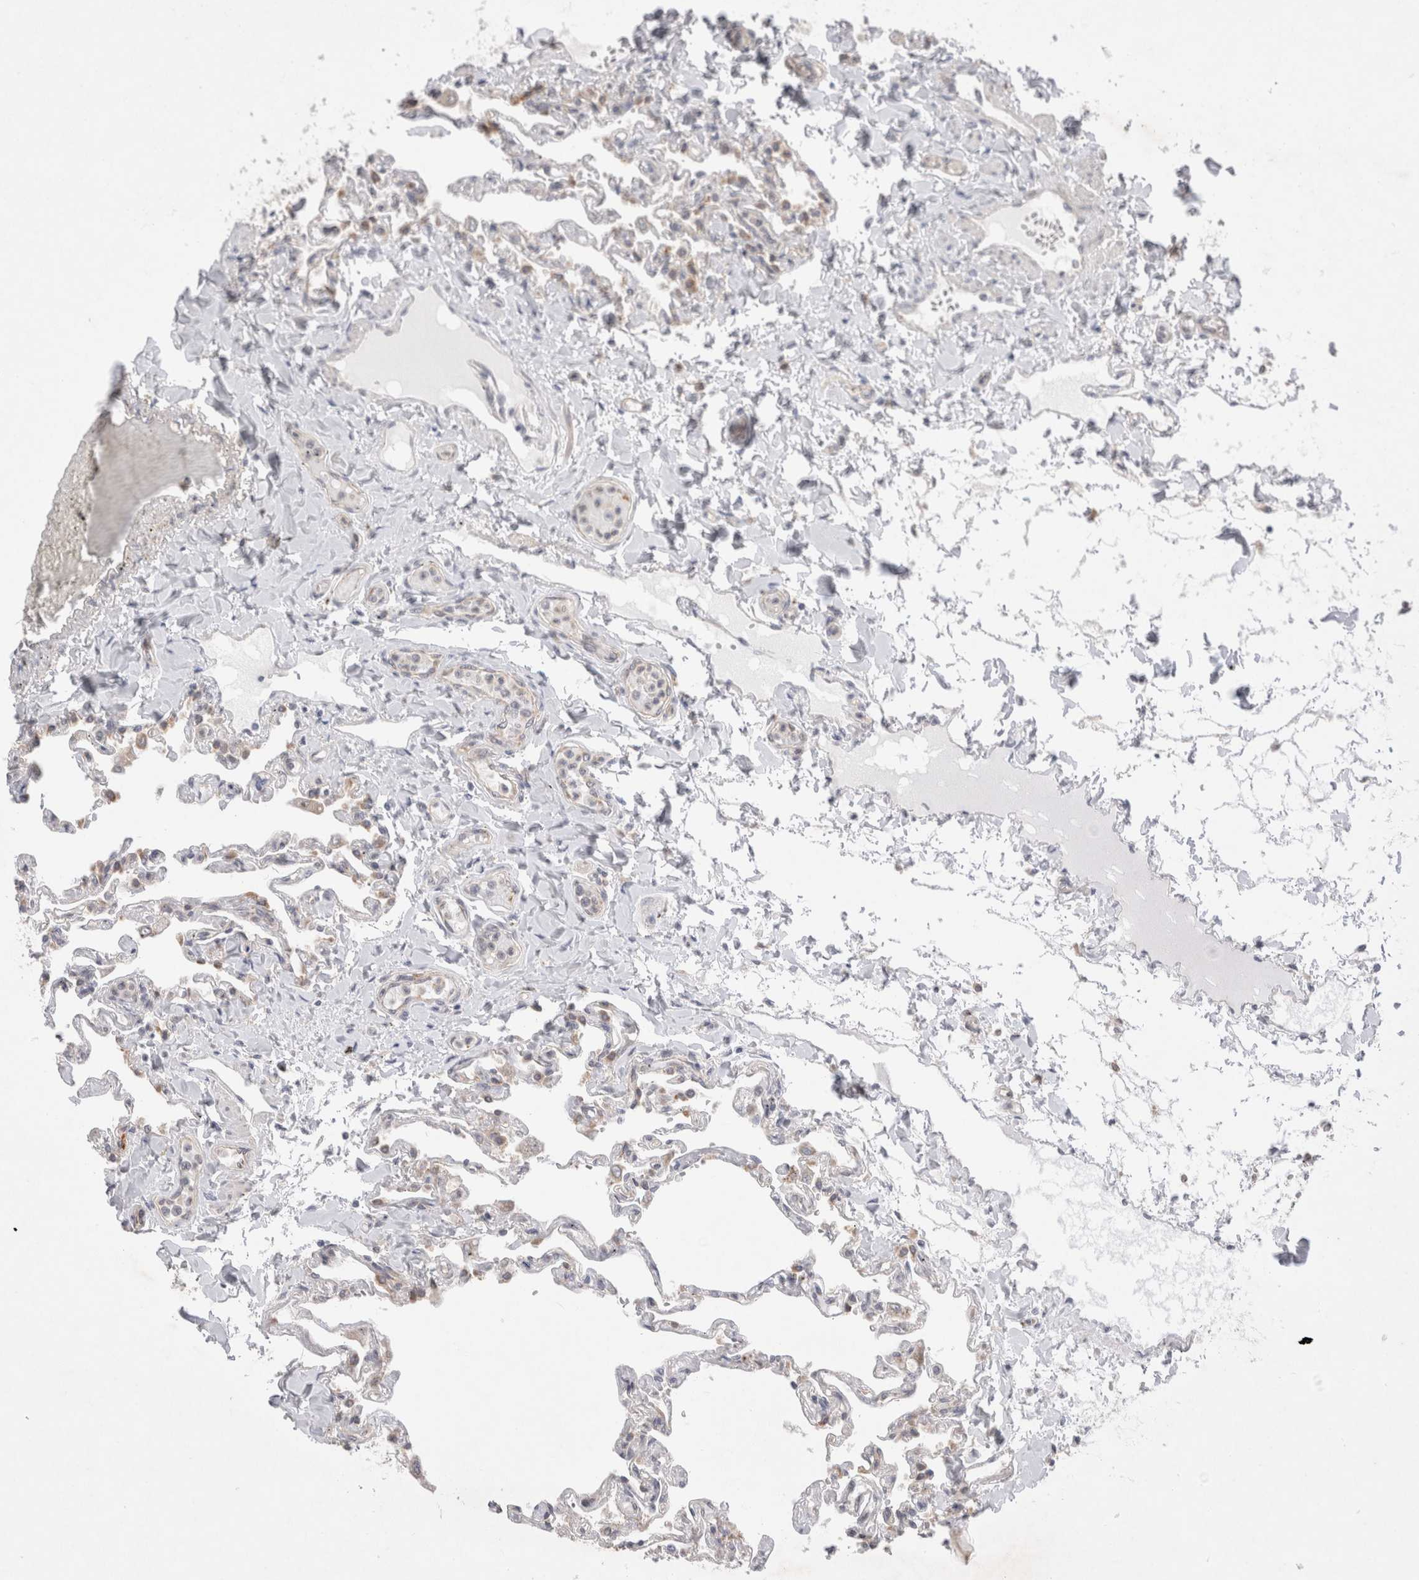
{"staining": {"intensity": "weak", "quantity": "<25%", "location": "cytoplasmic/membranous"}, "tissue": "lung", "cell_type": "Alveolar cells", "image_type": "normal", "snomed": [{"axis": "morphology", "description": "Normal tissue, NOS"}, {"axis": "topography", "description": "Lung"}], "caption": "The immunohistochemistry (IHC) image has no significant staining in alveolar cells of lung. The staining was performed using DAB (3,3'-diaminobenzidine) to visualize the protein expression in brown, while the nuclei were stained in blue with hematoxylin (Magnification: 20x).", "gene": "NPC1", "patient": {"sex": "male", "age": 21}}